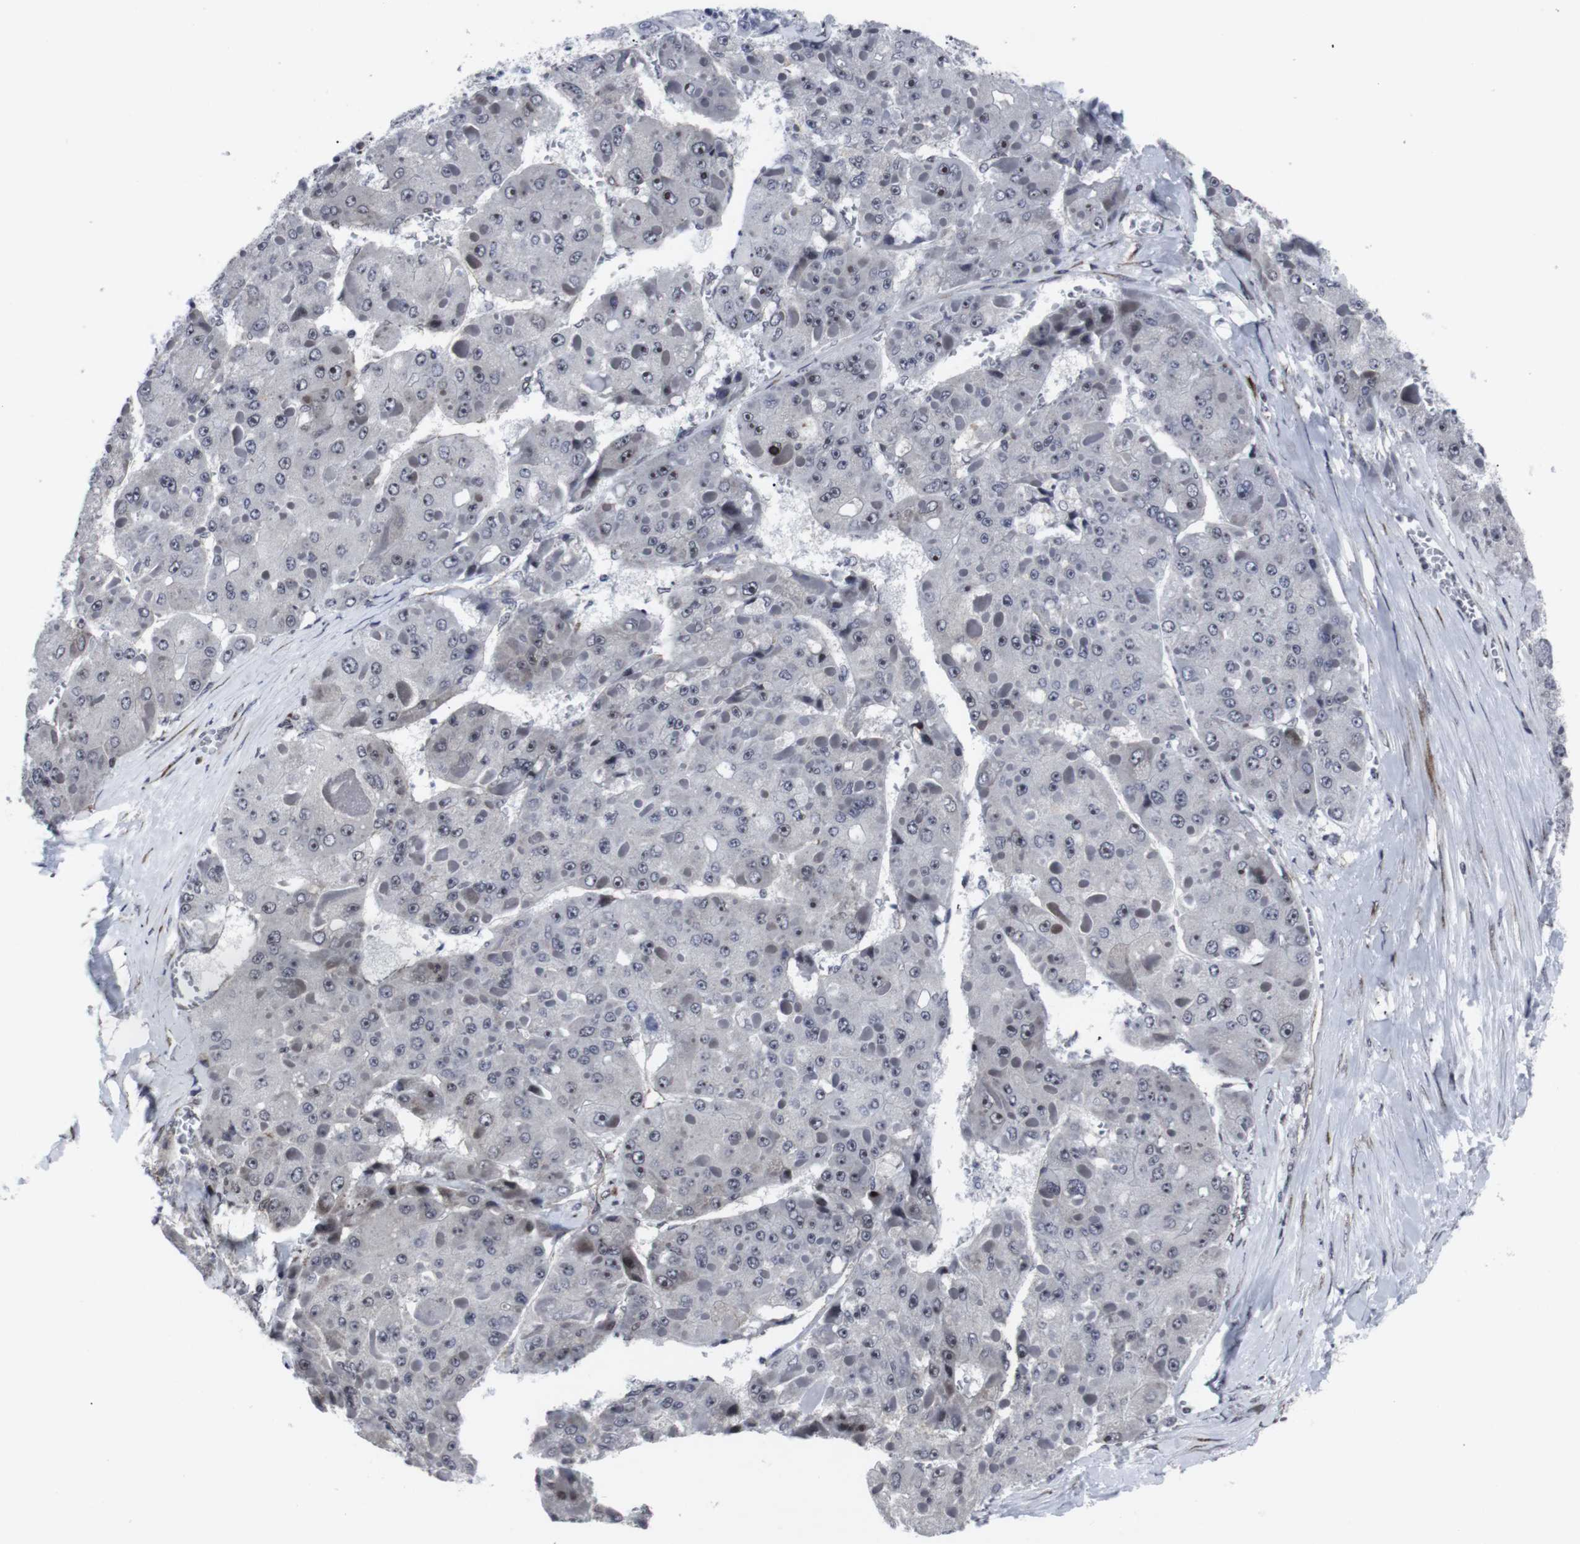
{"staining": {"intensity": "moderate", "quantity": "<25%", "location": "nuclear"}, "tissue": "liver cancer", "cell_type": "Tumor cells", "image_type": "cancer", "snomed": [{"axis": "morphology", "description": "Carcinoma, Hepatocellular, NOS"}, {"axis": "topography", "description": "Liver"}], "caption": "Liver cancer tissue displays moderate nuclear expression in about <25% of tumor cells", "gene": "MLH1", "patient": {"sex": "female", "age": 73}}